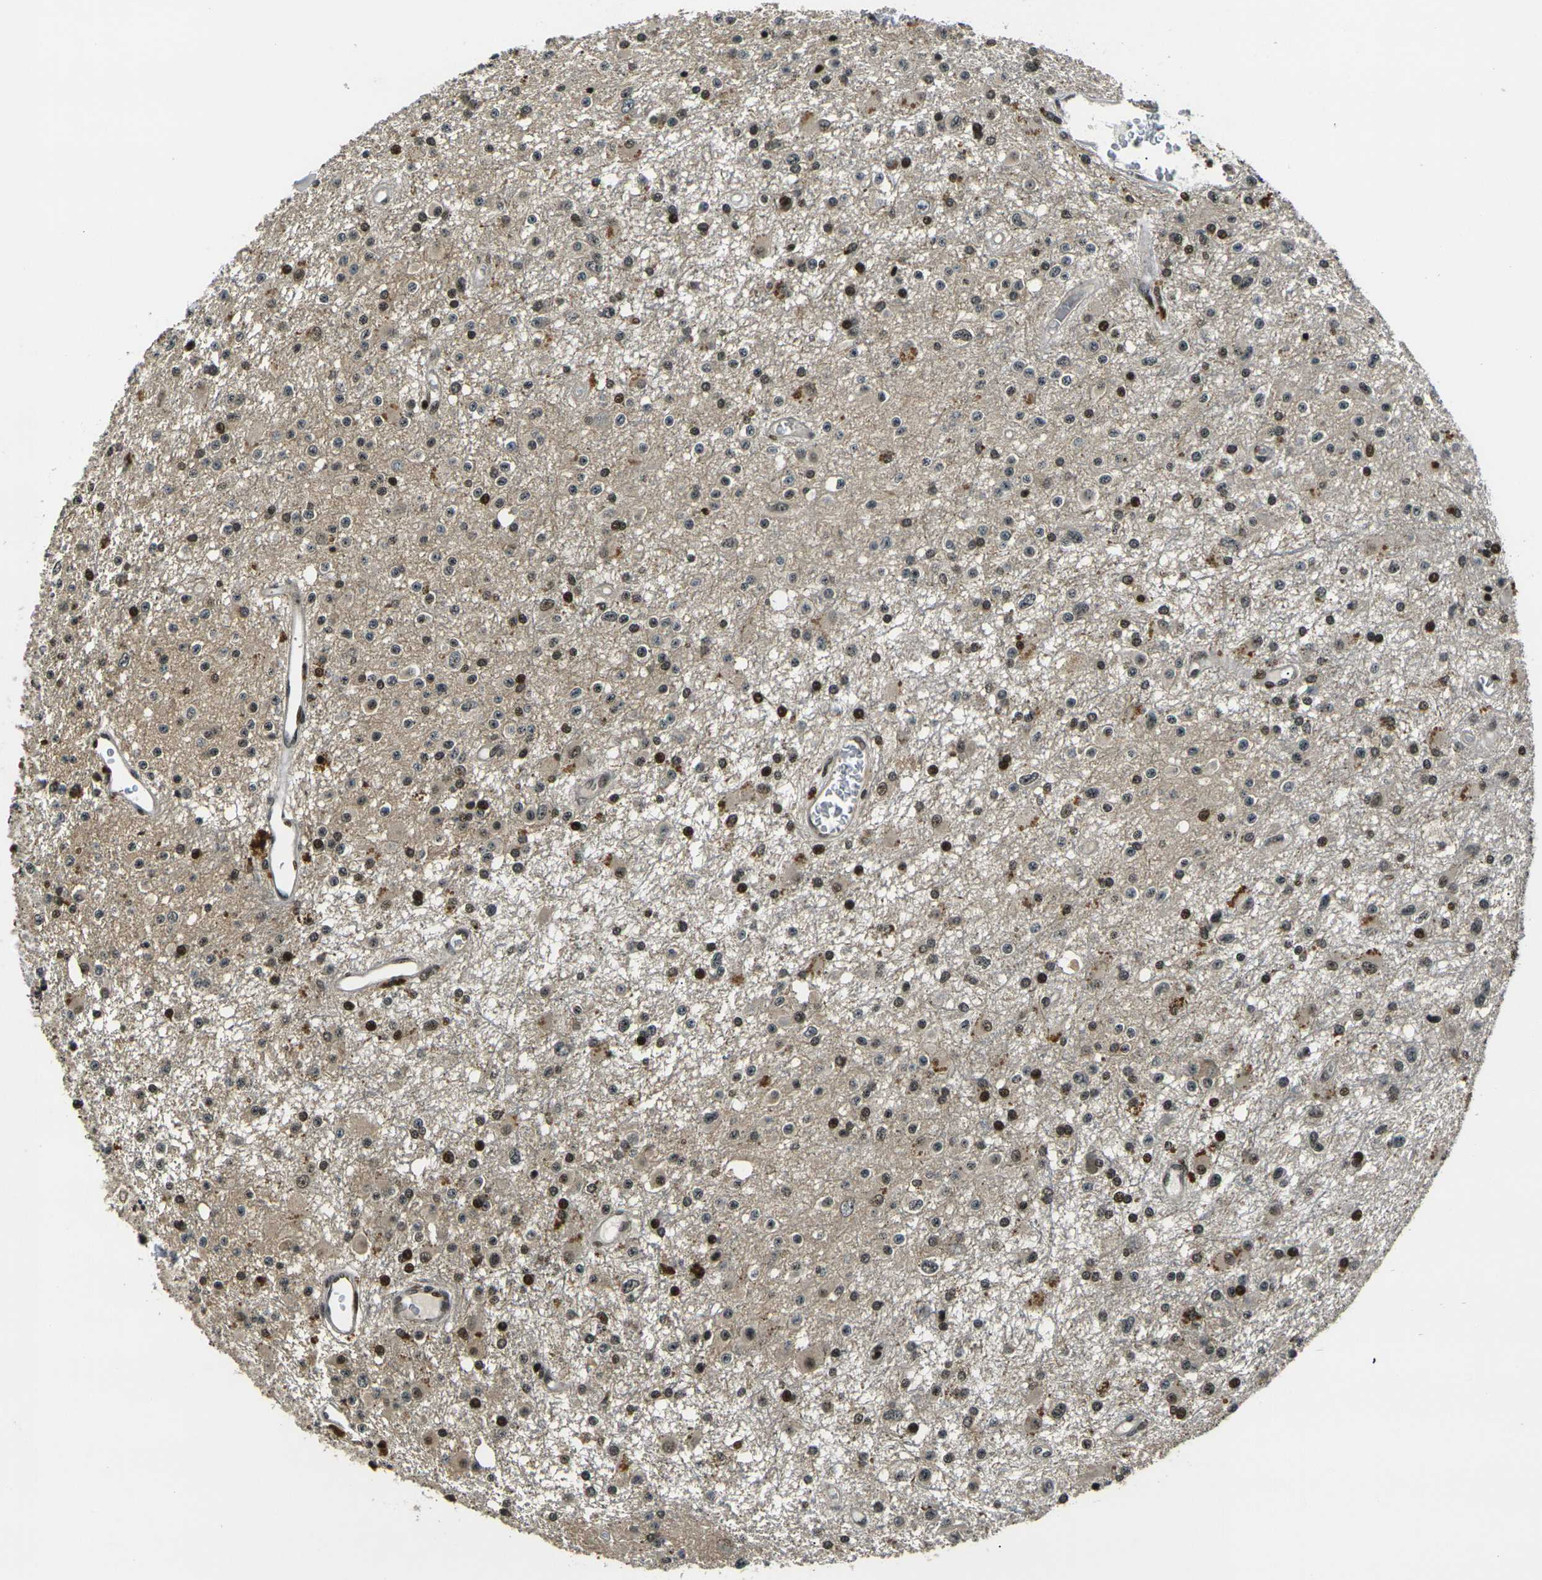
{"staining": {"intensity": "strong", "quantity": ">75%", "location": "nuclear"}, "tissue": "glioma", "cell_type": "Tumor cells", "image_type": "cancer", "snomed": [{"axis": "morphology", "description": "Glioma, malignant, Low grade"}, {"axis": "topography", "description": "Brain"}], "caption": "IHC histopathology image of glioma stained for a protein (brown), which demonstrates high levels of strong nuclear expression in about >75% of tumor cells.", "gene": "ACTL6A", "patient": {"sex": "male", "age": 58}}